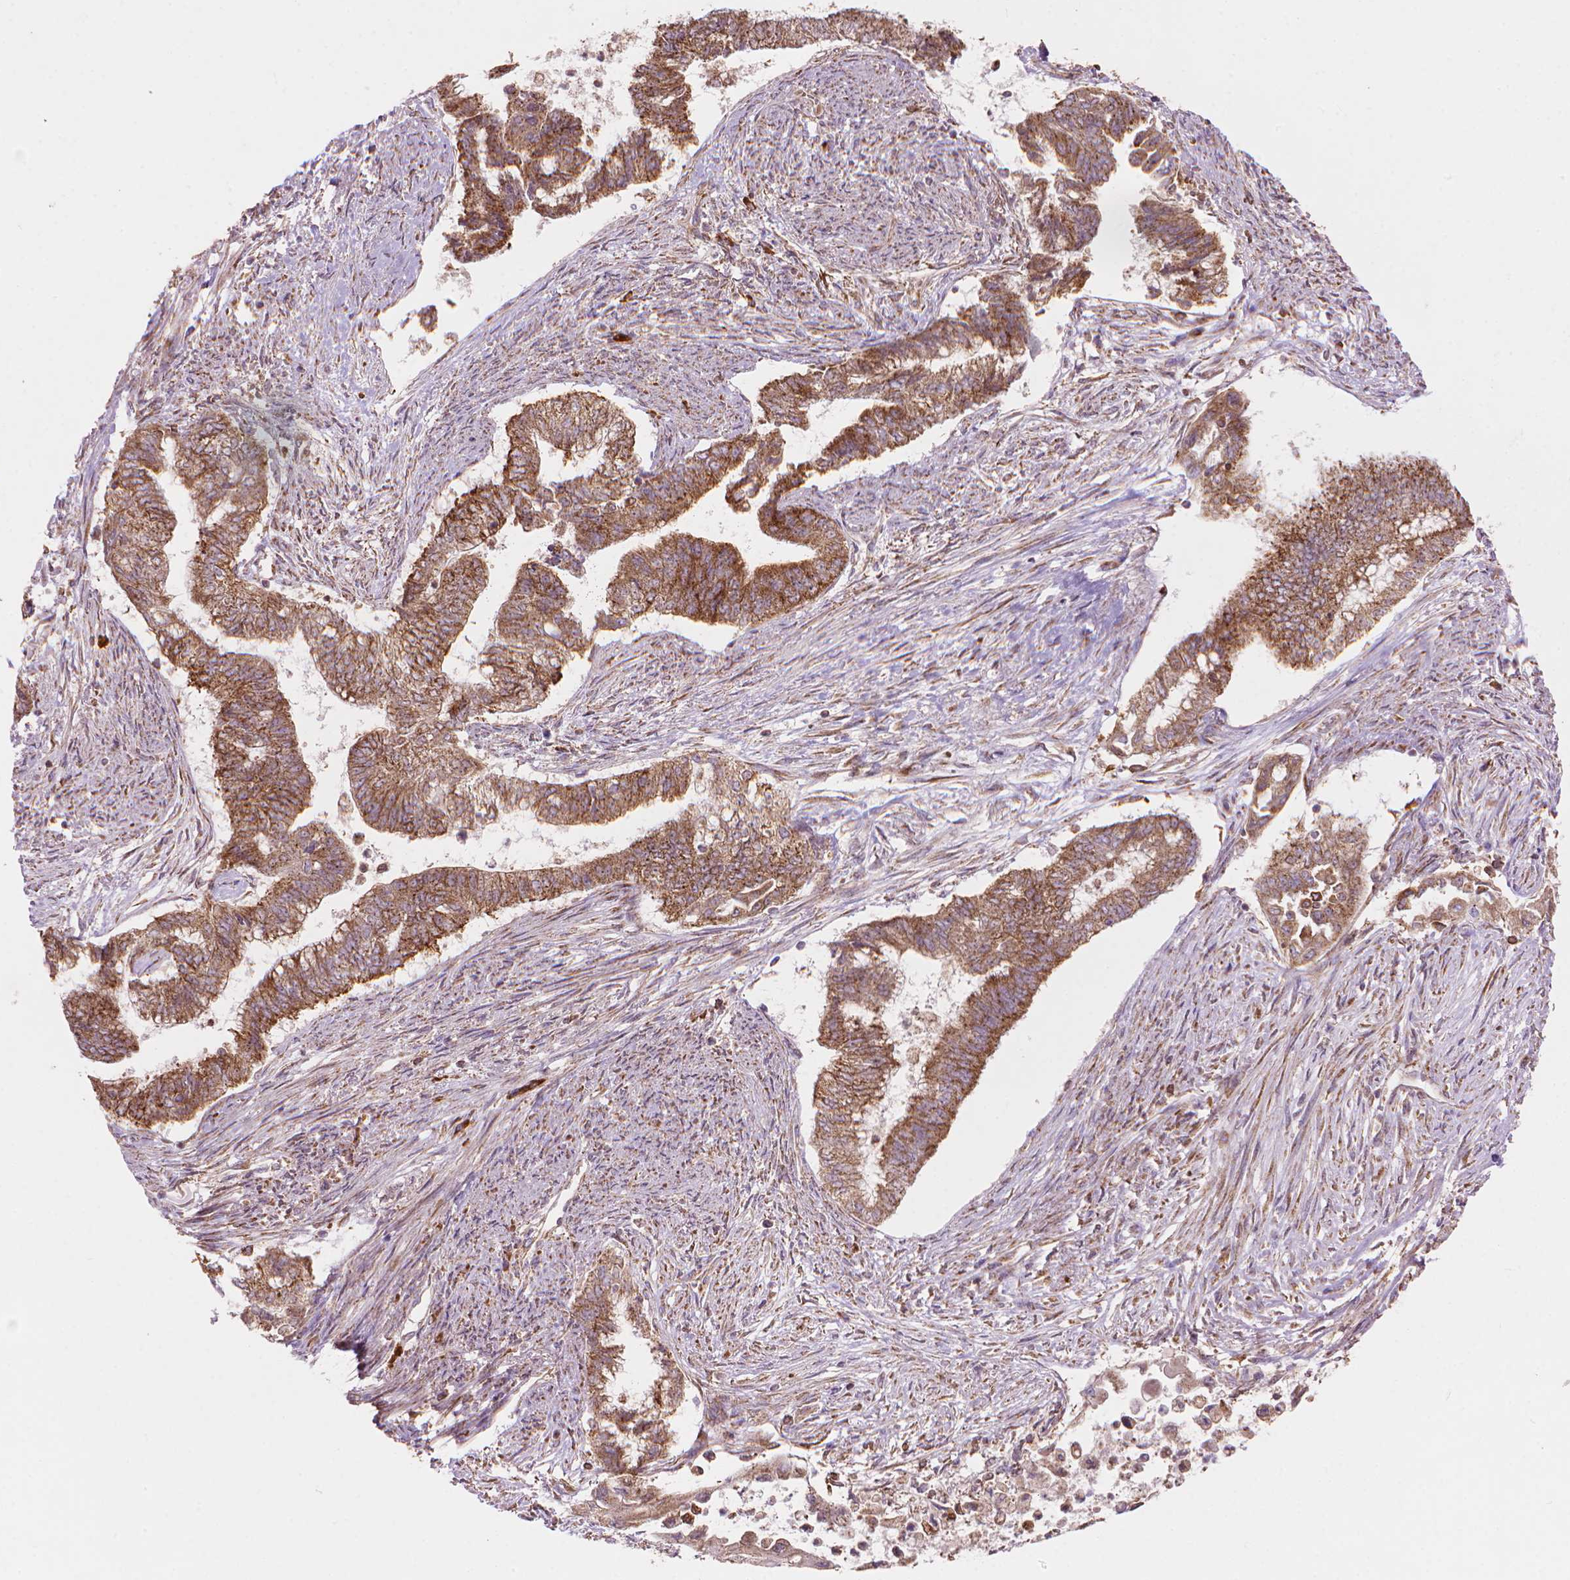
{"staining": {"intensity": "moderate", "quantity": ">75%", "location": "cytoplasmic/membranous"}, "tissue": "endometrial cancer", "cell_type": "Tumor cells", "image_type": "cancer", "snomed": [{"axis": "morphology", "description": "Adenocarcinoma, NOS"}, {"axis": "topography", "description": "Endometrium"}], "caption": "Brown immunohistochemical staining in adenocarcinoma (endometrial) displays moderate cytoplasmic/membranous positivity in about >75% of tumor cells.", "gene": "VARS2", "patient": {"sex": "female", "age": 65}}